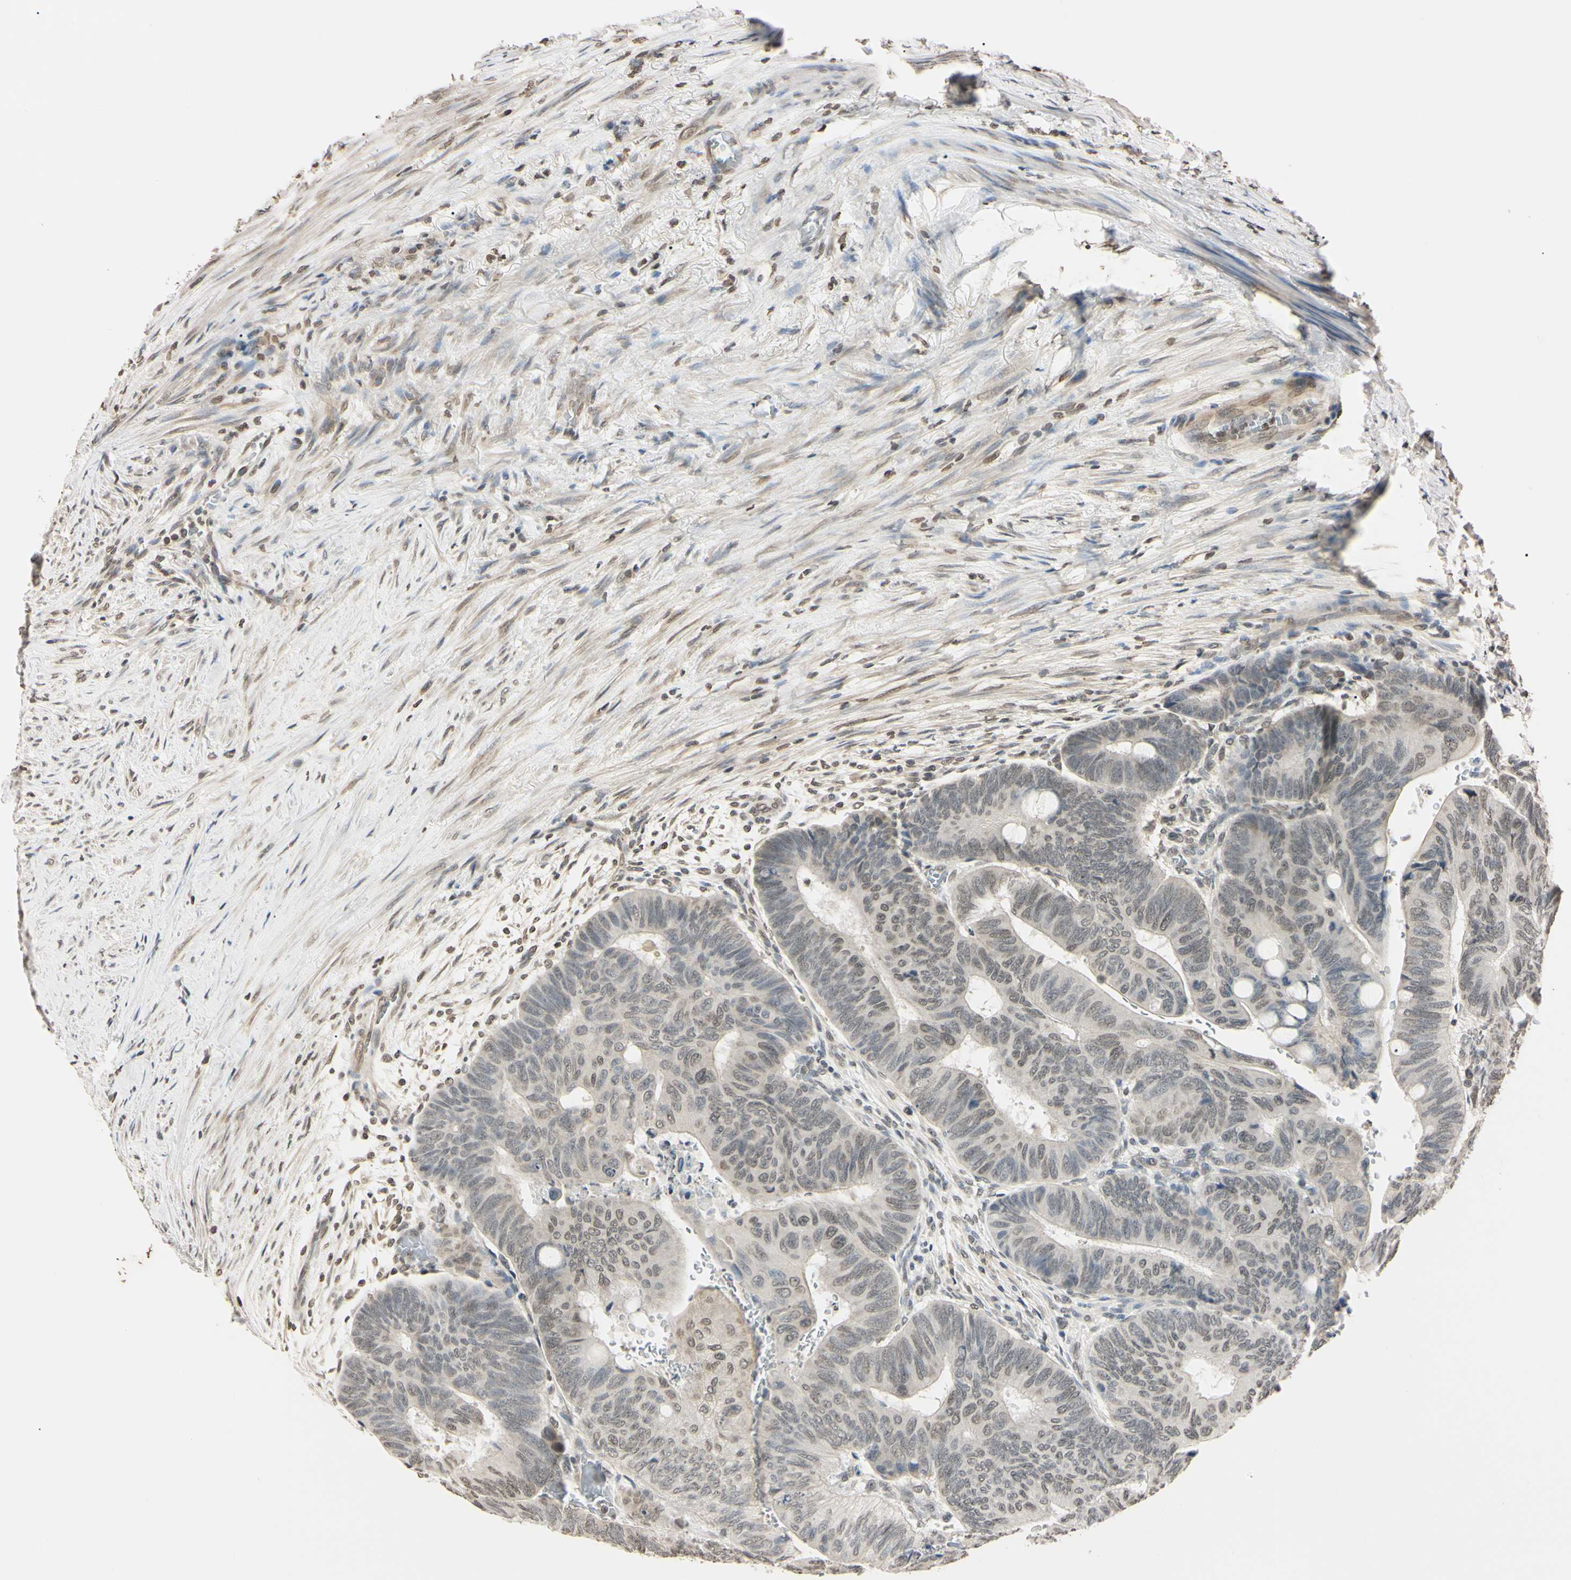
{"staining": {"intensity": "weak", "quantity": "25%-75%", "location": "nuclear"}, "tissue": "colorectal cancer", "cell_type": "Tumor cells", "image_type": "cancer", "snomed": [{"axis": "morphology", "description": "Normal tissue, NOS"}, {"axis": "morphology", "description": "Adenocarcinoma, NOS"}, {"axis": "topography", "description": "Rectum"}, {"axis": "topography", "description": "Peripheral nerve tissue"}], "caption": "Protein expression by IHC reveals weak nuclear positivity in about 25%-75% of tumor cells in adenocarcinoma (colorectal).", "gene": "CDC45", "patient": {"sex": "male", "age": 92}}